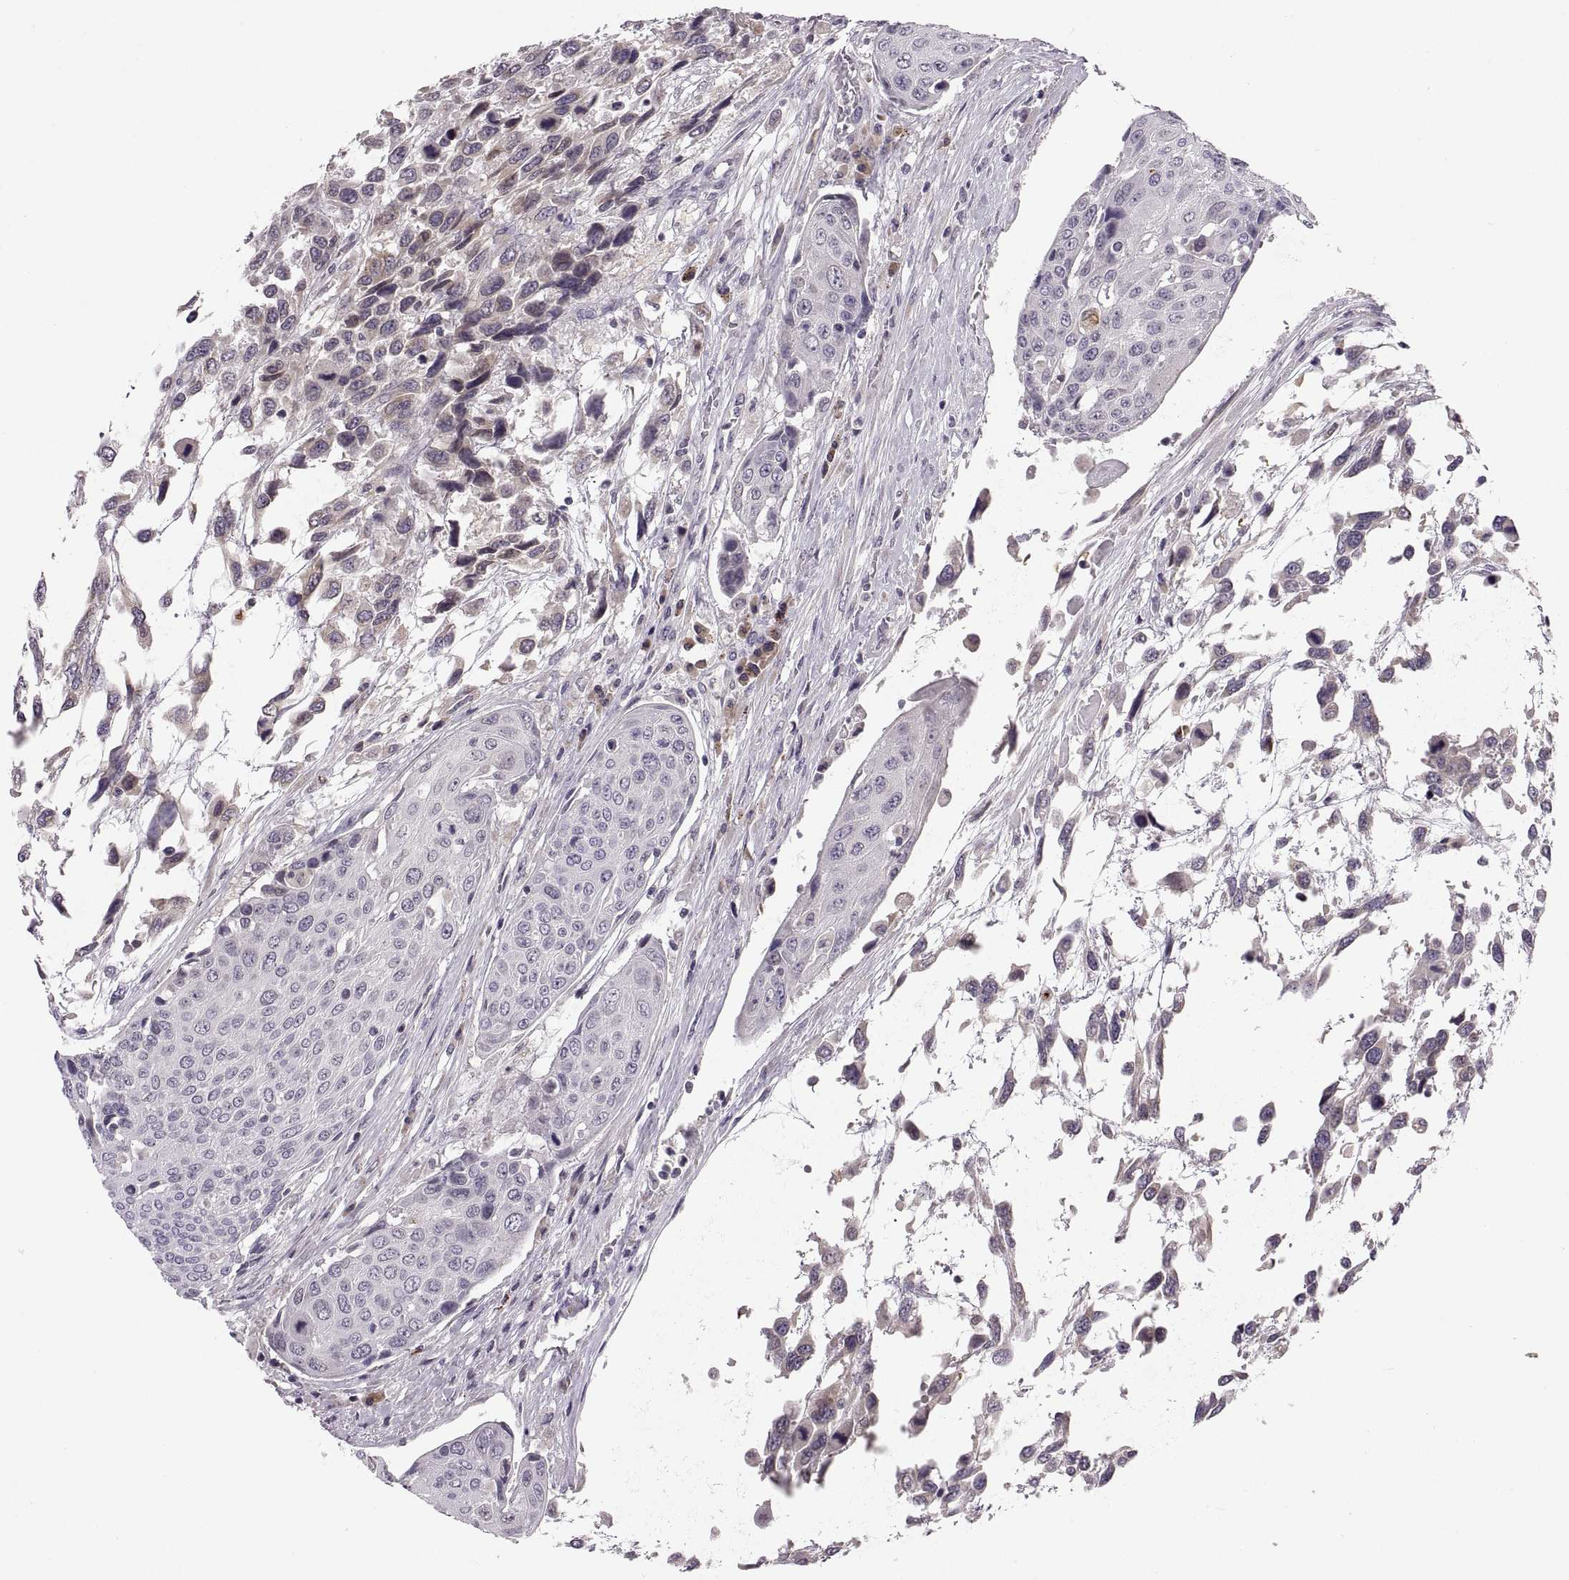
{"staining": {"intensity": "negative", "quantity": "none", "location": "none"}, "tissue": "urothelial cancer", "cell_type": "Tumor cells", "image_type": "cancer", "snomed": [{"axis": "morphology", "description": "Urothelial carcinoma, High grade"}, {"axis": "topography", "description": "Urinary bladder"}], "caption": "High power microscopy image of an IHC histopathology image of urothelial carcinoma (high-grade), revealing no significant expression in tumor cells.", "gene": "ADH6", "patient": {"sex": "female", "age": 70}}